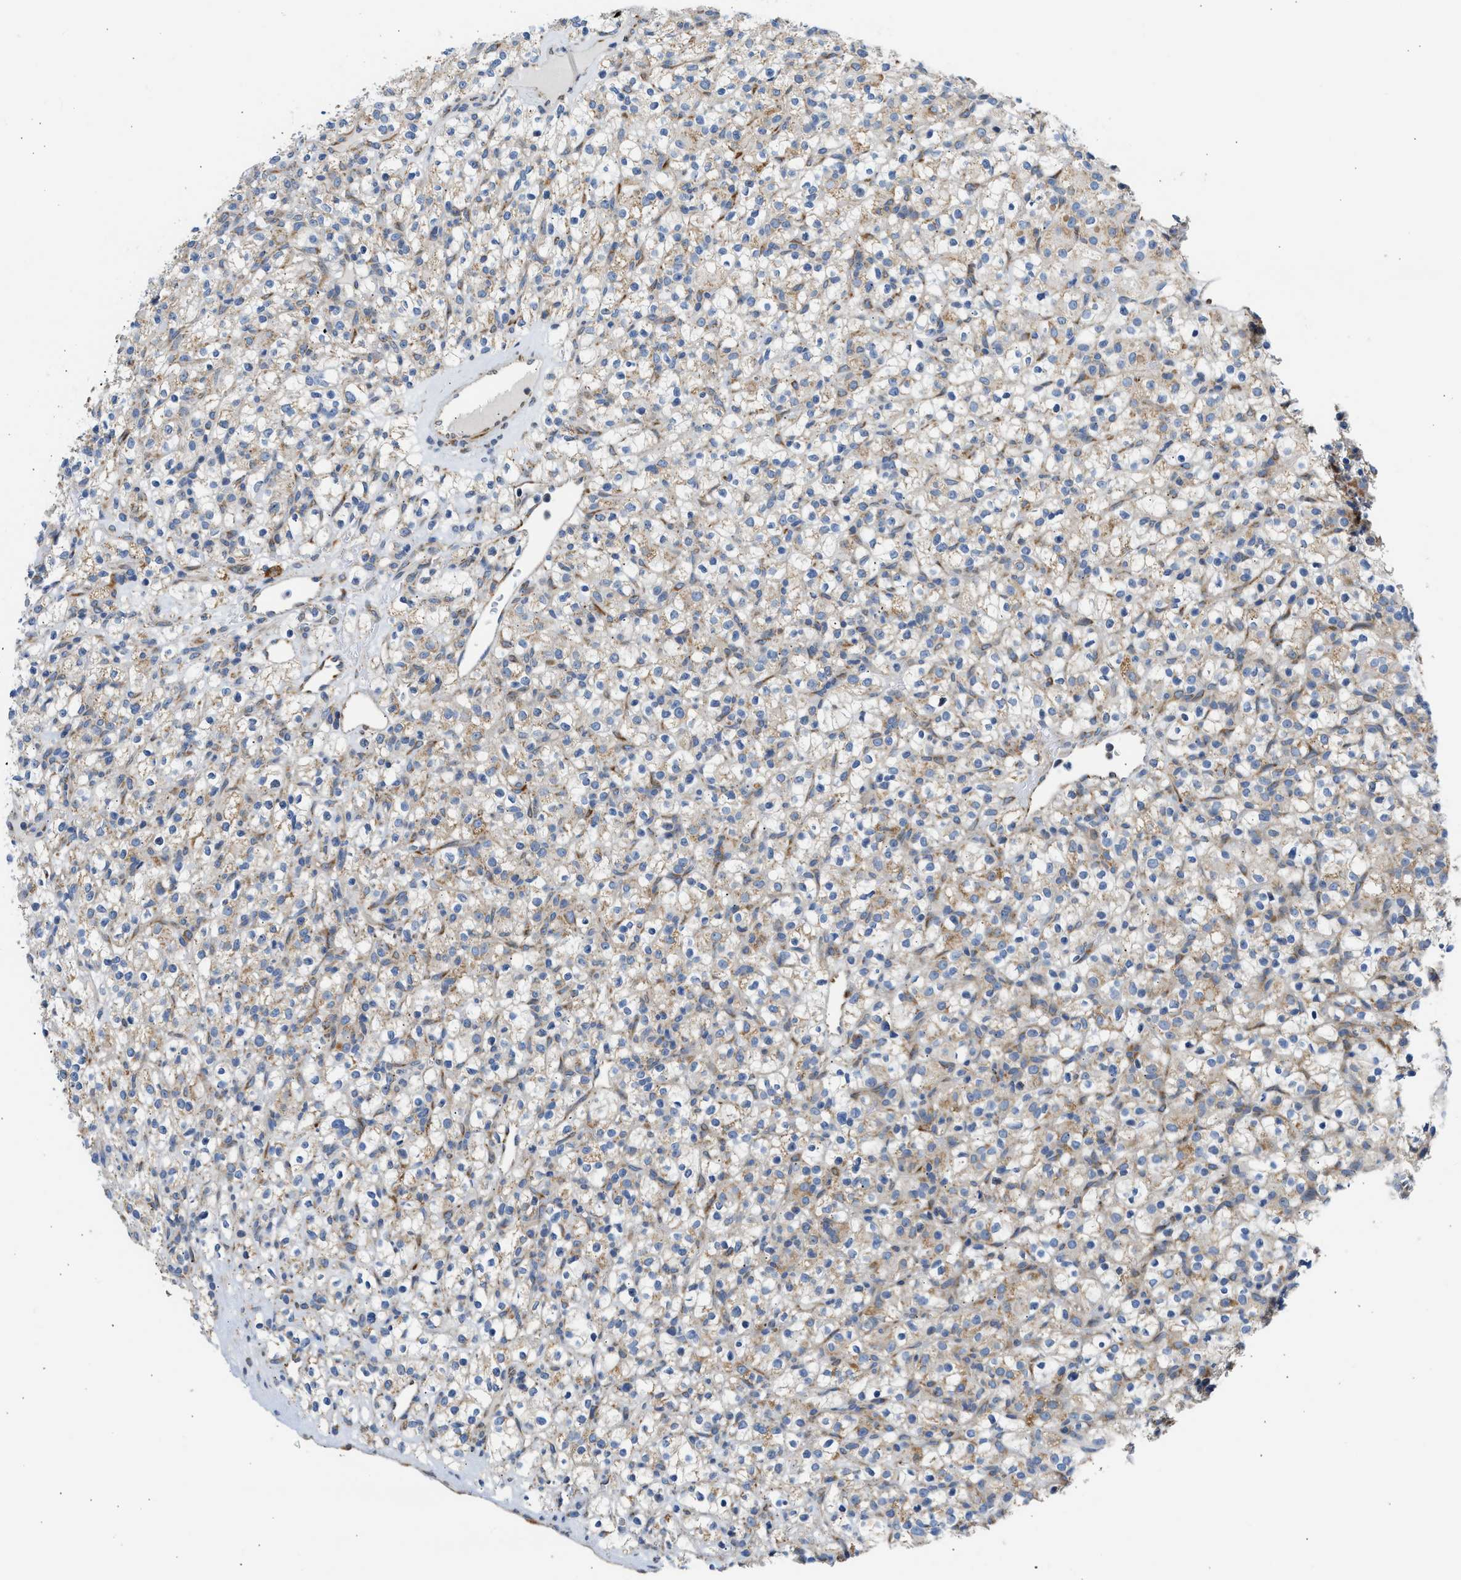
{"staining": {"intensity": "weak", "quantity": ">75%", "location": "cytoplasmic/membranous"}, "tissue": "renal cancer", "cell_type": "Tumor cells", "image_type": "cancer", "snomed": [{"axis": "morphology", "description": "Normal tissue, NOS"}, {"axis": "morphology", "description": "Adenocarcinoma, NOS"}, {"axis": "topography", "description": "Kidney"}], "caption": "Immunohistochemistry (IHC) (DAB) staining of renal cancer displays weak cytoplasmic/membranous protein positivity in approximately >75% of tumor cells. (DAB (3,3'-diaminobenzidine) = brown stain, brightfield microscopy at high magnification).", "gene": "CAMKK2", "patient": {"sex": "female", "age": 72}}